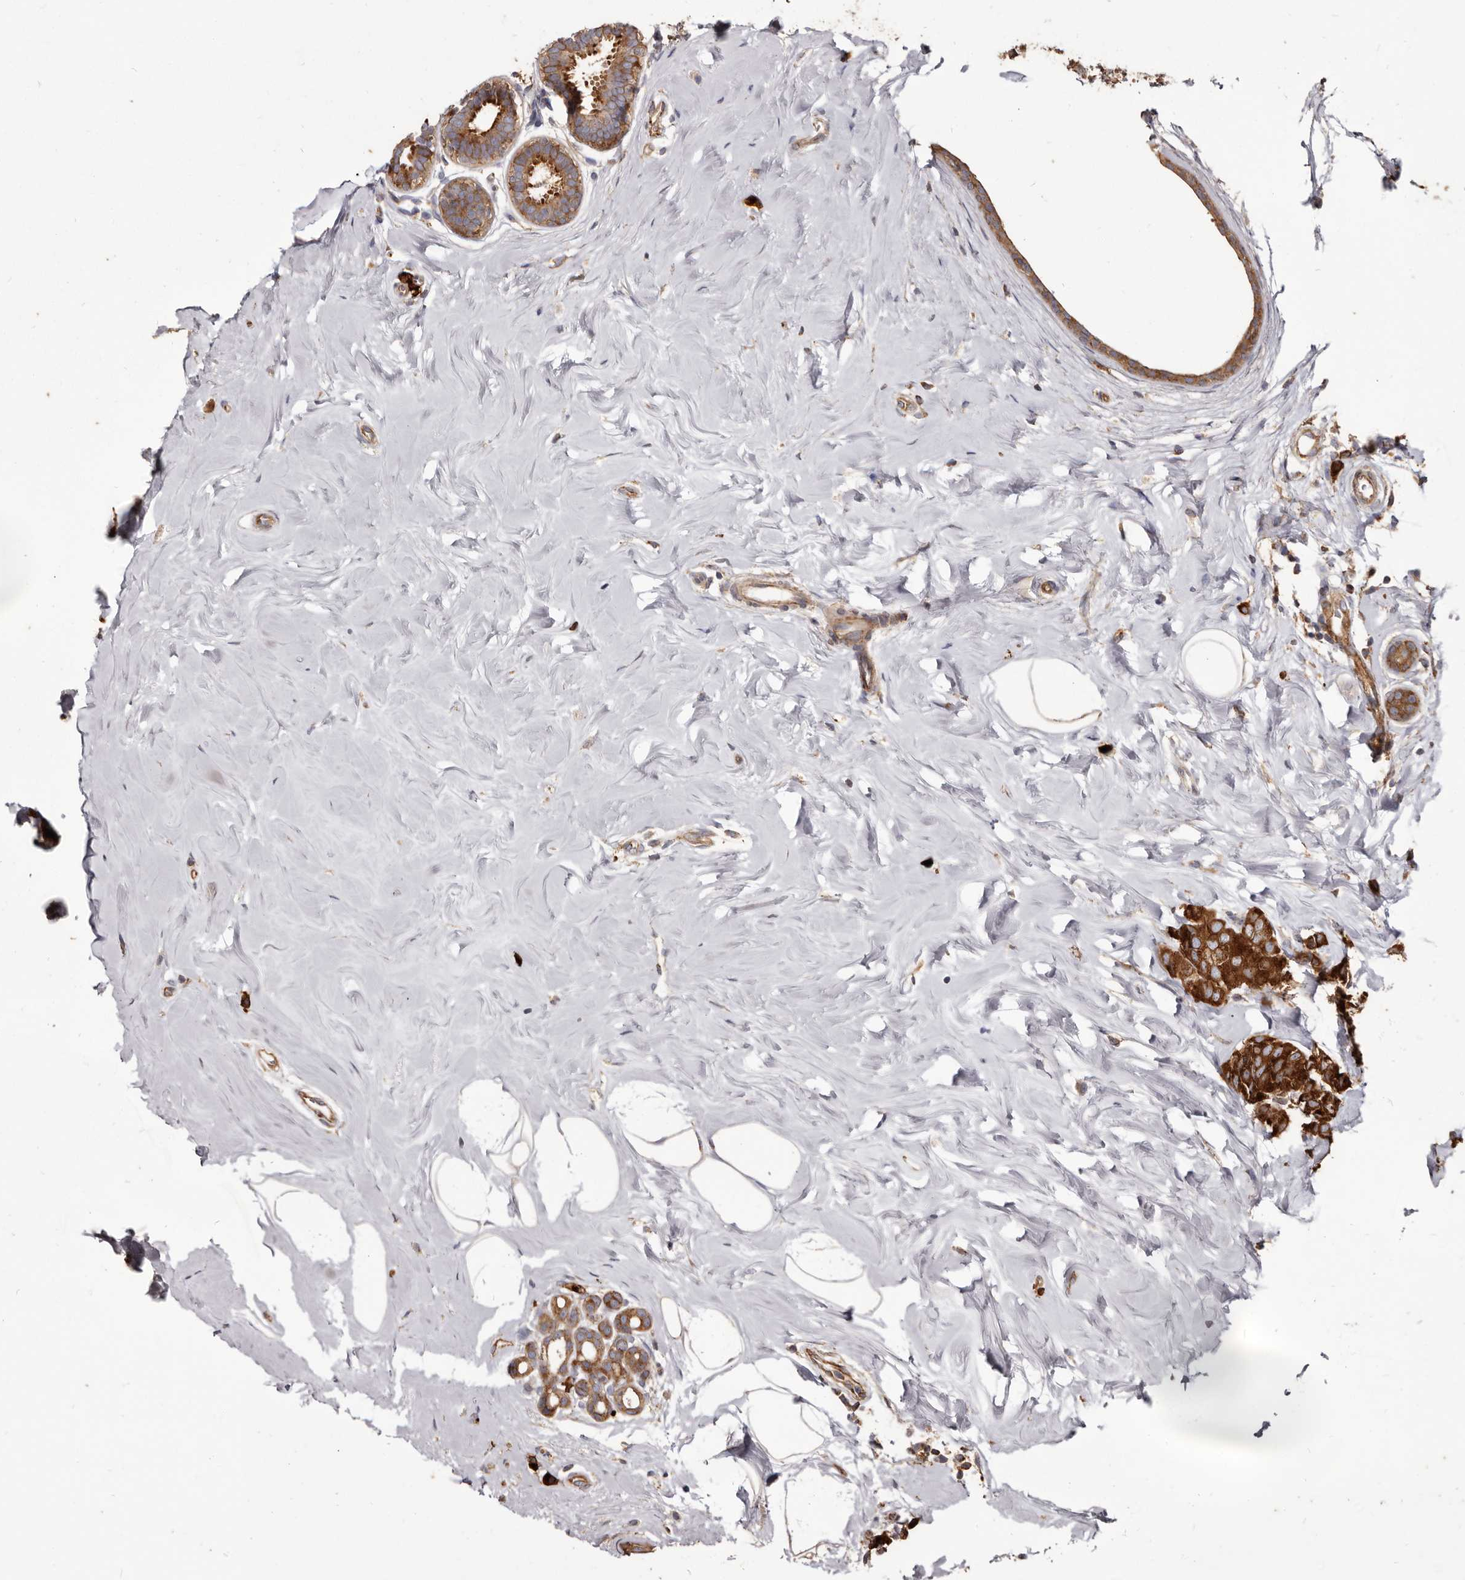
{"staining": {"intensity": "strong", "quantity": ">75%", "location": "cytoplasmic/membranous"}, "tissue": "breast cancer", "cell_type": "Tumor cells", "image_type": "cancer", "snomed": [{"axis": "morphology", "description": "Lobular carcinoma"}, {"axis": "topography", "description": "Breast"}], "caption": "Immunohistochemical staining of human breast cancer (lobular carcinoma) reveals high levels of strong cytoplasmic/membranous positivity in about >75% of tumor cells. (DAB IHC, brown staining for protein, blue staining for nuclei).", "gene": "TPD52", "patient": {"sex": "female", "age": 47}}